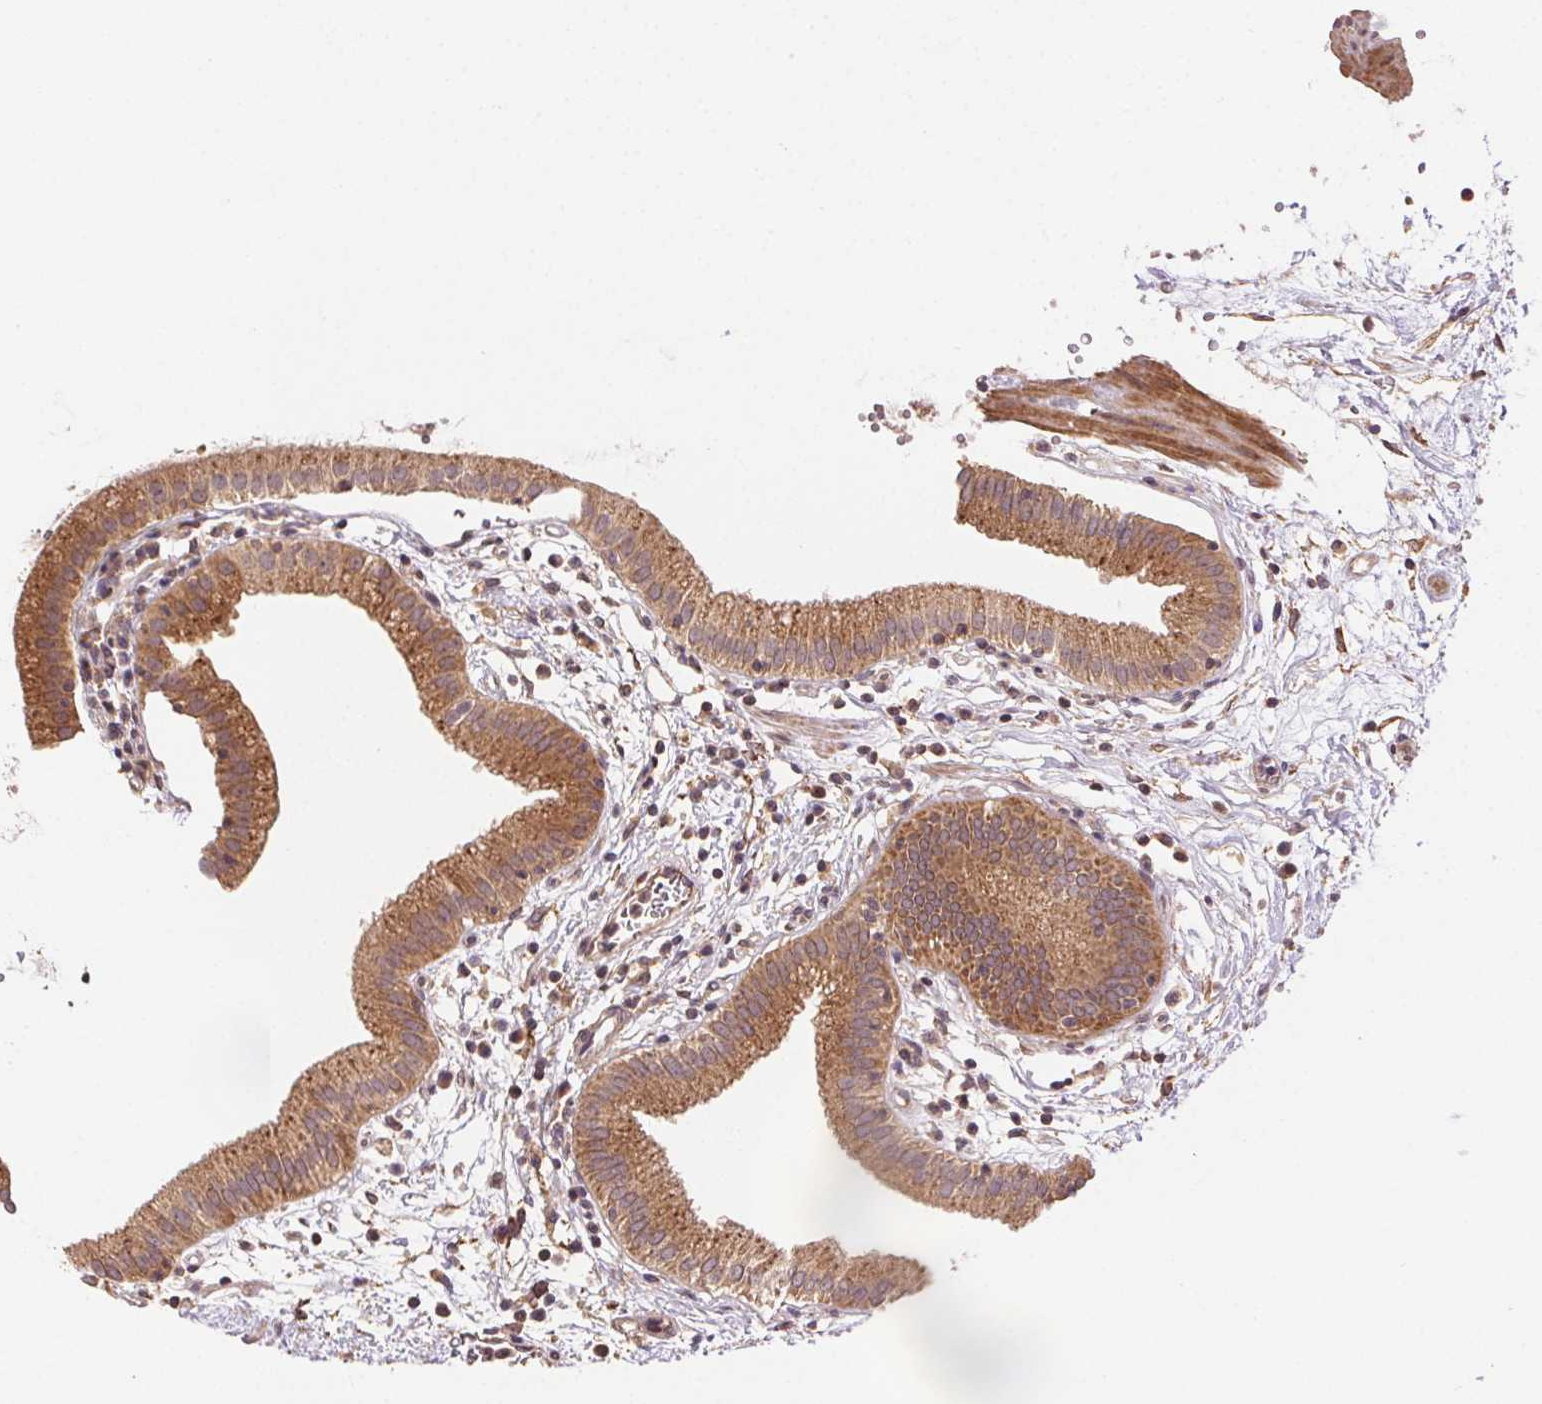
{"staining": {"intensity": "moderate", "quantity": ">75%", "location": "cytoplasmic/membranous"}, "tissue": "gallbladder", "cell_type": "Glandular cells", "image_type": "normal", "snomed": [{"axis": "morphology", "description": "Normal tissue, NOS"}, {"axis": "topography", "description": "Gallbladder"}], "caption": "Protein expression analysis of unremarkable gallbladder demonstrates moderate cytoplasmic/membranous positivity in approximately >75% of glandular cells. (DAB (3,3'-diaminobenzidine) = brown stain, brightfield microscopy at high magnification).", "gene": "KLHL15", "patient": {"sex": "female", "age": 65}}